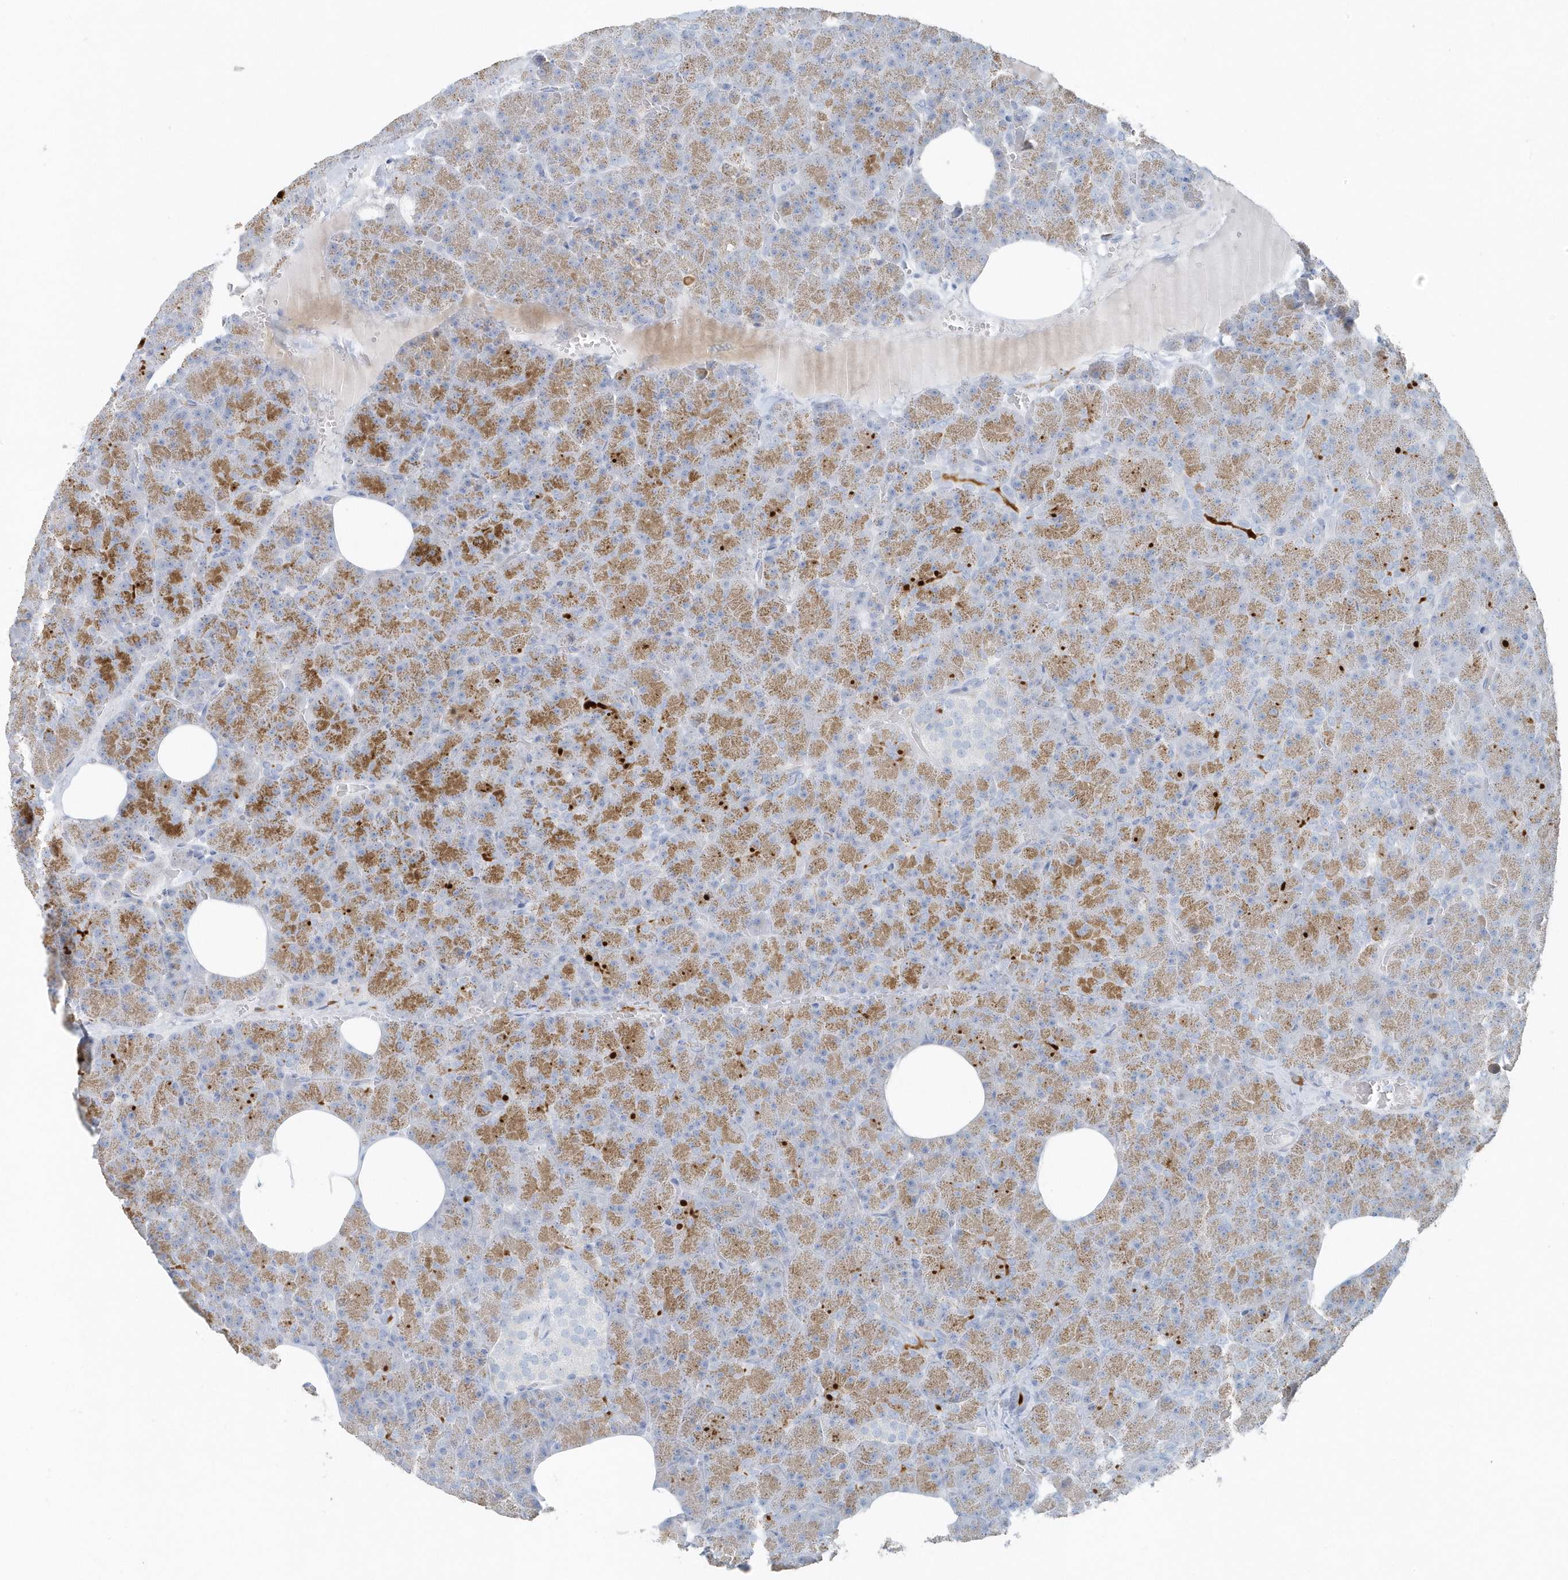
{"staining": {"intensity": "moderate", "quantity": ">75%", "location": "cytoplasmic/membranous"}, "tissue": "pancreas", "cell_type": "Exocrine glandular cells", "image_type": "normal", "snomed": [{"axis": "morphology", "description": "Normal tissue, NOS"}, {"axis": "morphology", "description": "Carcinoid, malignant, NOS"}, {"axis": "topography", "description": "Pancreas"}], "caption": "High-magnification brightfield microscopy of unremarkable pancreas stained with DAB (brown) and counterstained with hematoxylin (blue). exocrine glandular cells exhibit moderate cytoplasmic/membranous staining is present in approximately>75% of cells.", "gene": "FAM98A", "patient": {"sex": "female", "age": 35}}